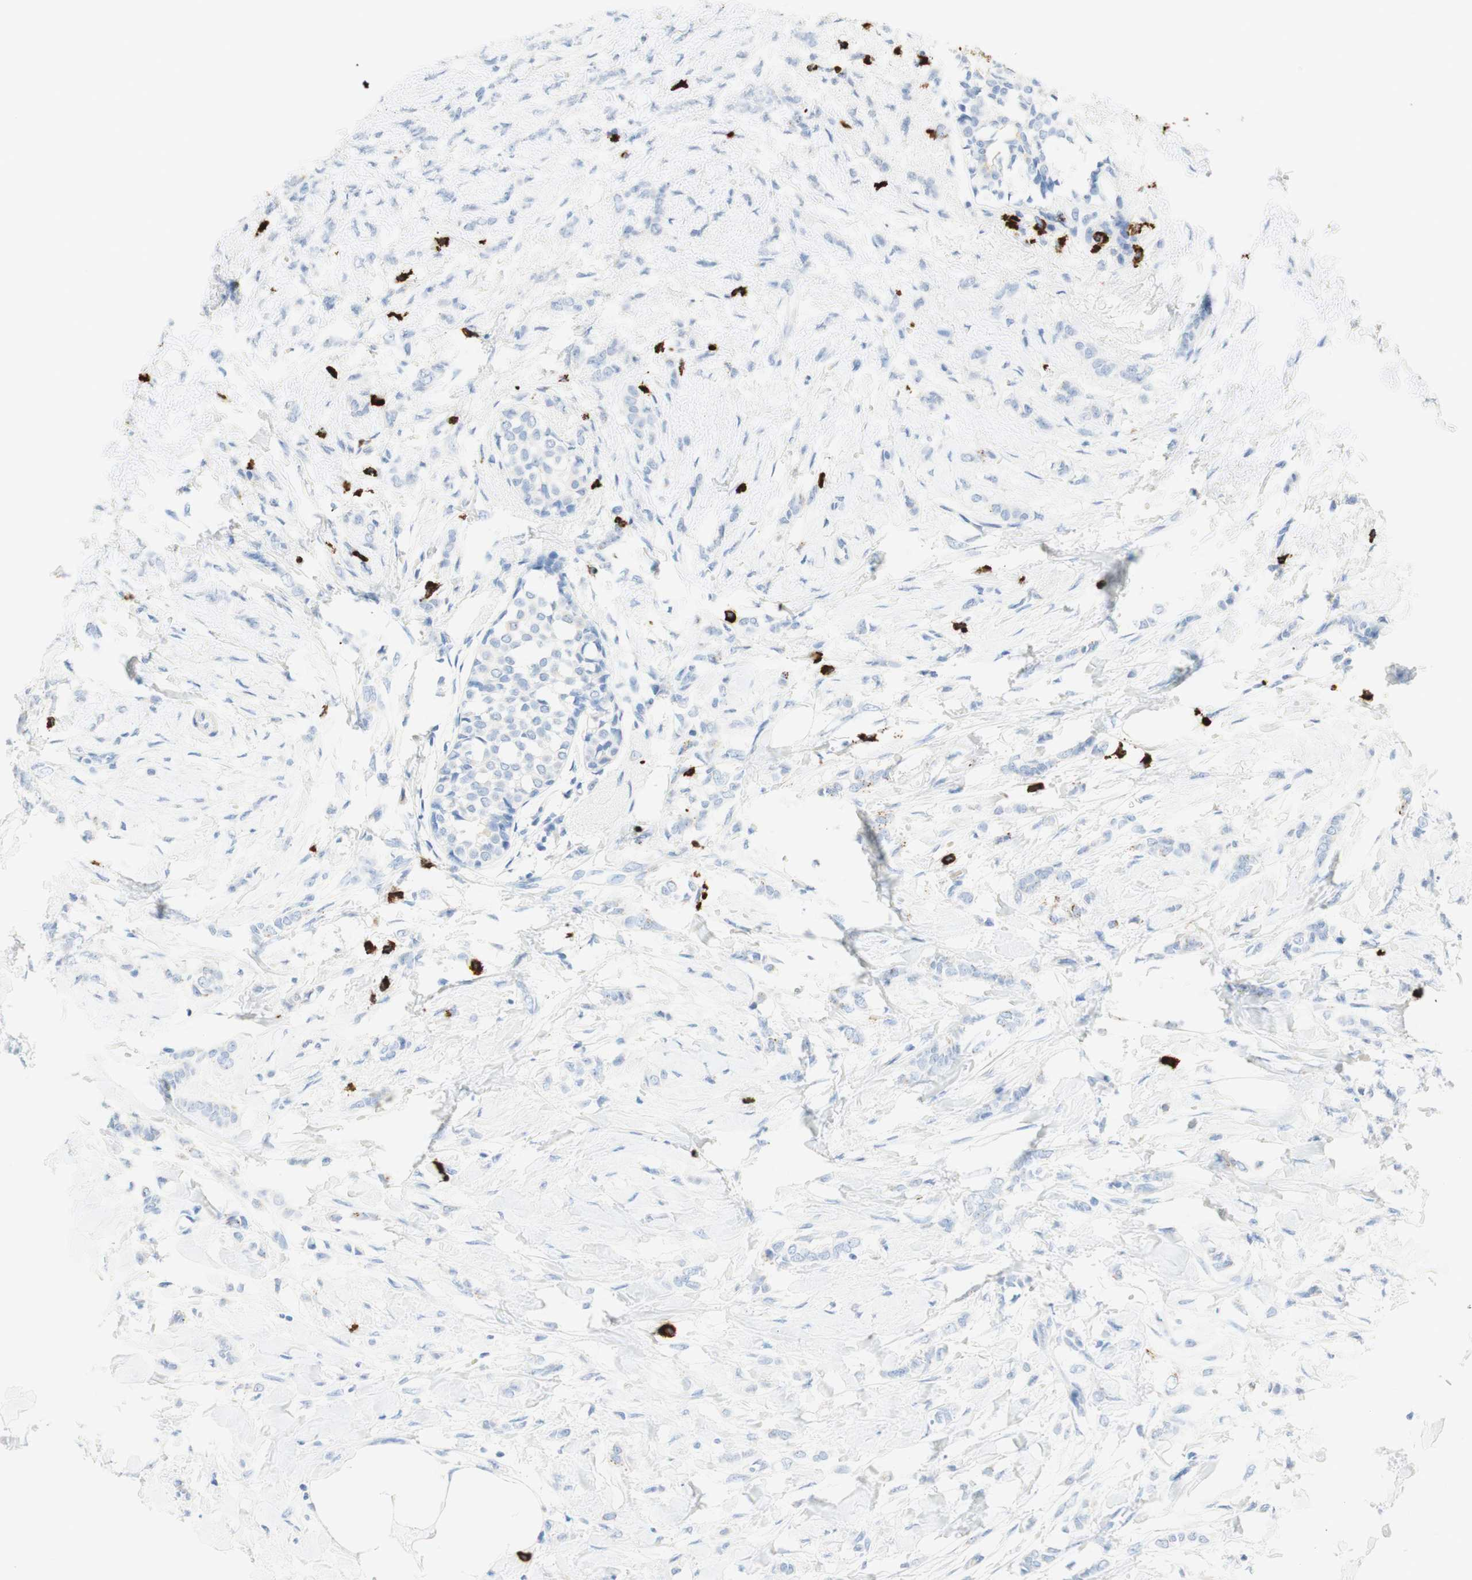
{"staining": {"intensity": "negative", "quantity": "none", "location": "none"}, "tissue": "breast cancer", "cell_type": "Tumor cells", "image_type": "cancer", "snomed": [{"axis": "morphology", "description": "Lobular carcinoma, in situ"}, {"axis": "morphology", "description": "Lobular carcinoma"}, {"axis": "topography", "description": "Breast"}], "caption": "Protein analysis of breast lobular carcinoma displays no significant positivity in tumor cells.", "gene": "CEACAM1", "patient": {"sex": "female", "age": 41}}